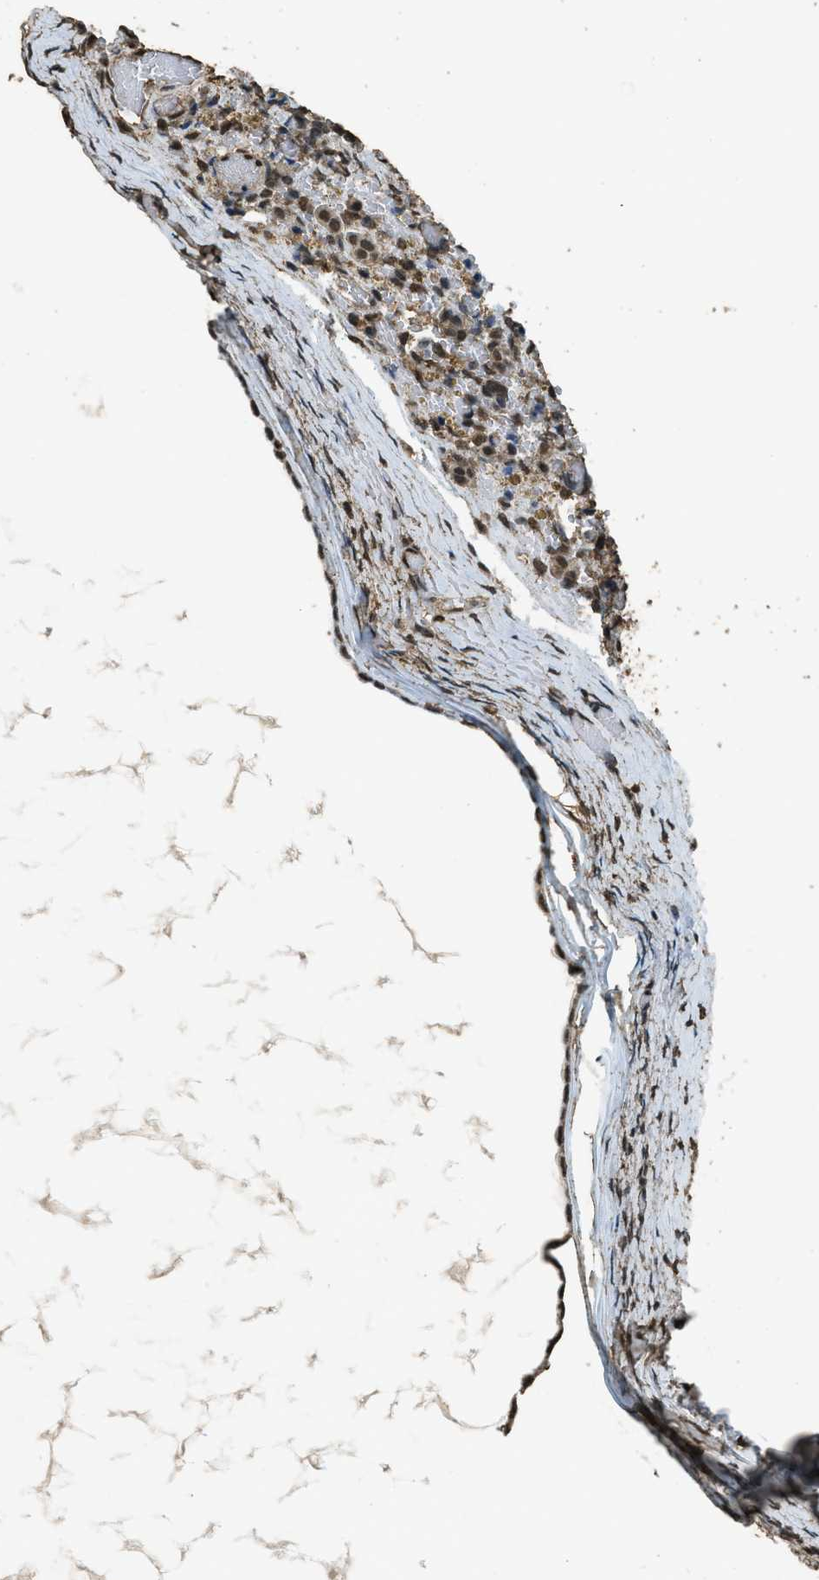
{"staining": {"intensity": "moderate", "quantity": "25%-75%", "location": "nuclear"}, "tissue": "ovary", "cell_type": "Ovarian stroma cells", "image_type": "normal", "snomed": [{"axis": "morphology", "description": "Normal tissue, NOS"}, {"axis": "topography", "description": "Ovary"}], "caption": "A brown stain shows moderate nuclear staining of a protein in ovarian stroma cells of unremarkable human ovary. Using DAB (3,3'-diaminobenzidine) (brown) and hematoxylin (blue) stains, captured at high magnification using brightfield microscopy.", "gene": "MYB", "patient": {"sex": "female", "age": 33}}